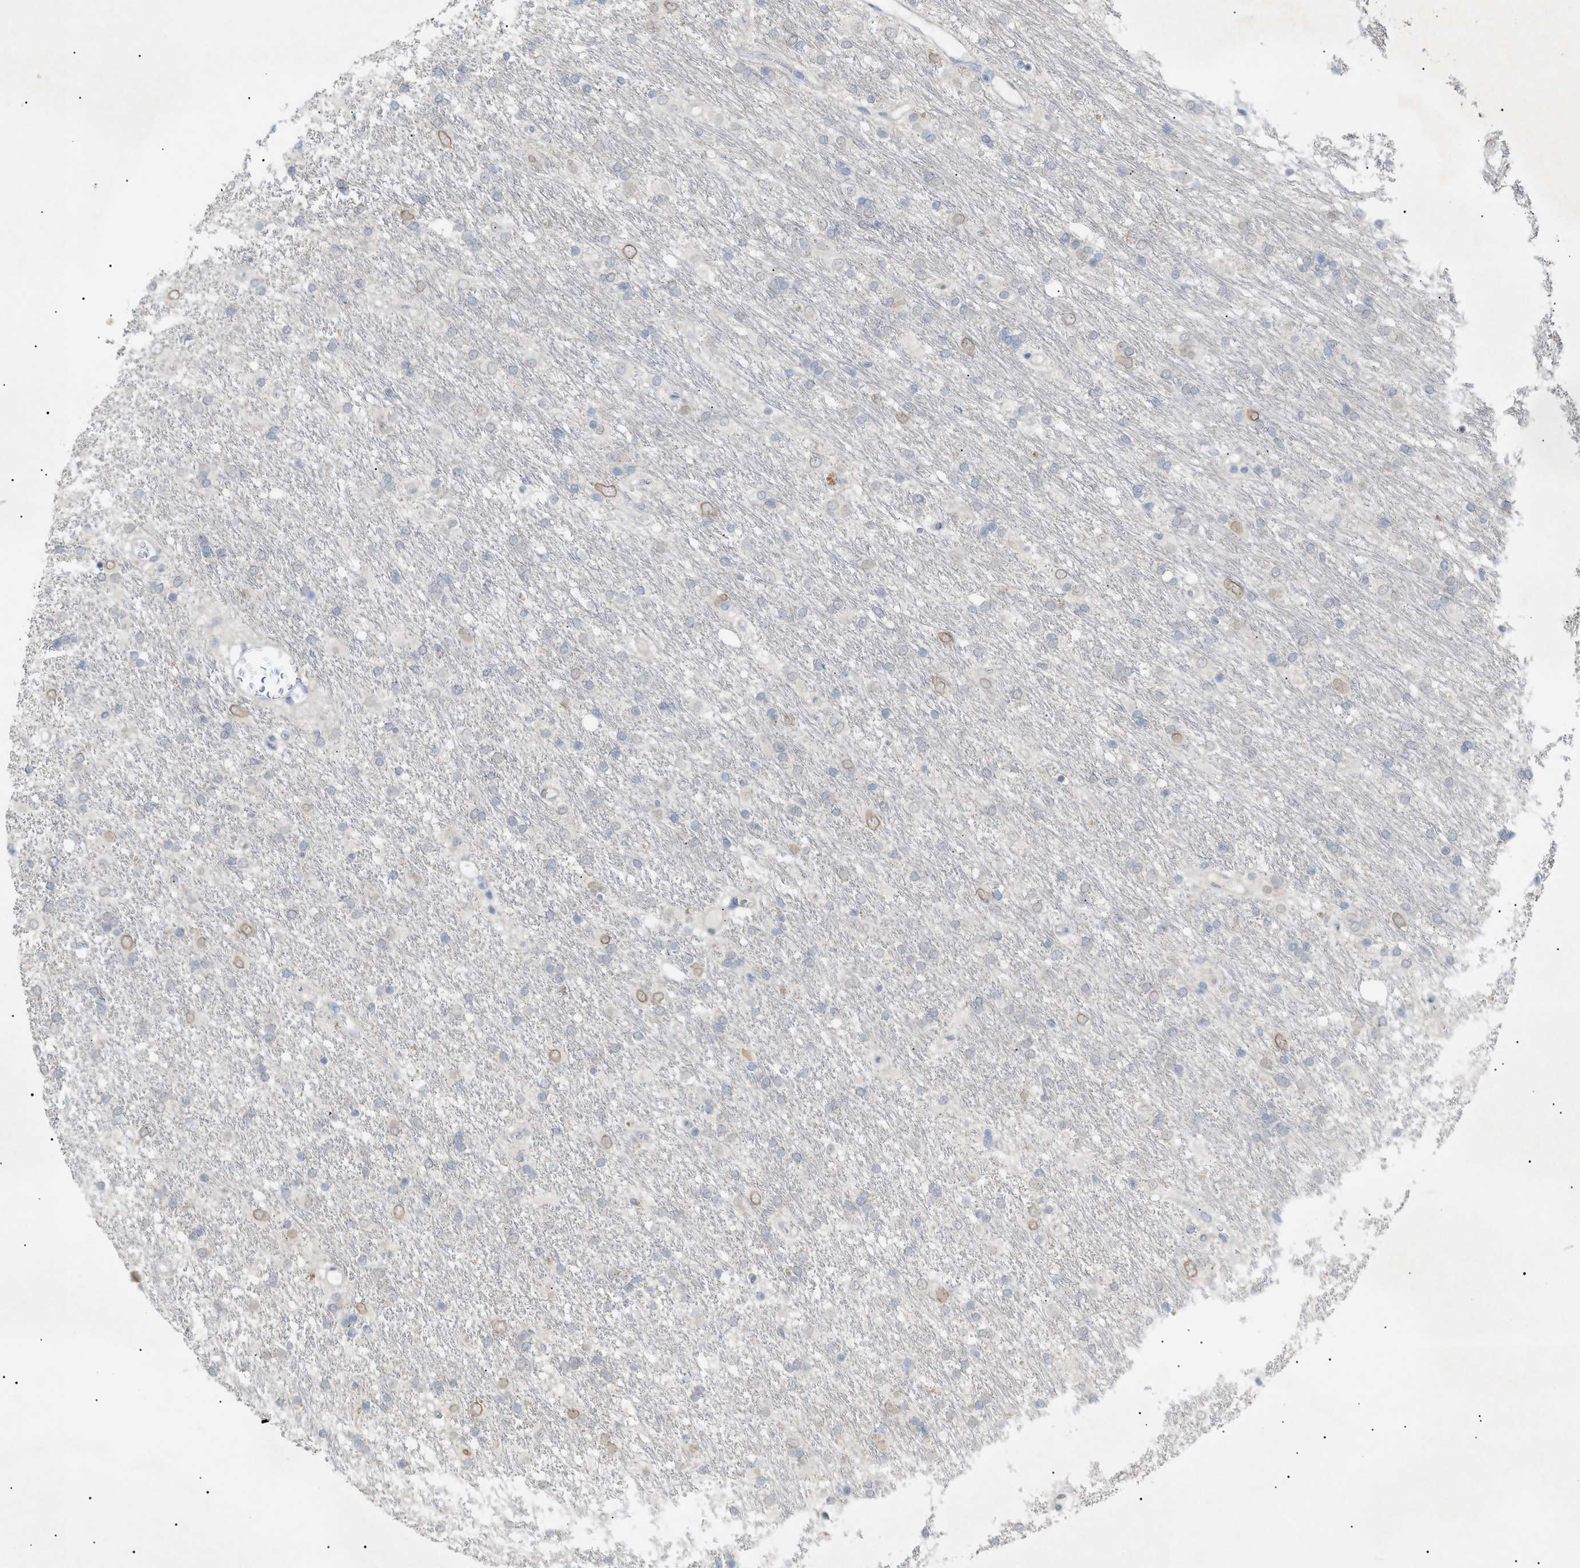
{"staining": {"intensity": "moderate", "quantity": "<25%", "location": "cytoplasmic/membranous,nuclear"}, "tissue": "glioma", "cell_type": "Tumor cells", "image_type": "cancer", "snomed": [{"axis": "morphology", "description": "Glioma, malignant, Low grade"}, {"axis": "topography", "description": "Brain"}], "caption": "Immunohistochemistry of glioma shows low levels of moderate cytoplasmic/membranous and nuclear positivity in about <25% of tumor cells. Nuclei are stained in blue.", "gene": "SLC25A31", "patient": {"sex": "male", "age": 77}}